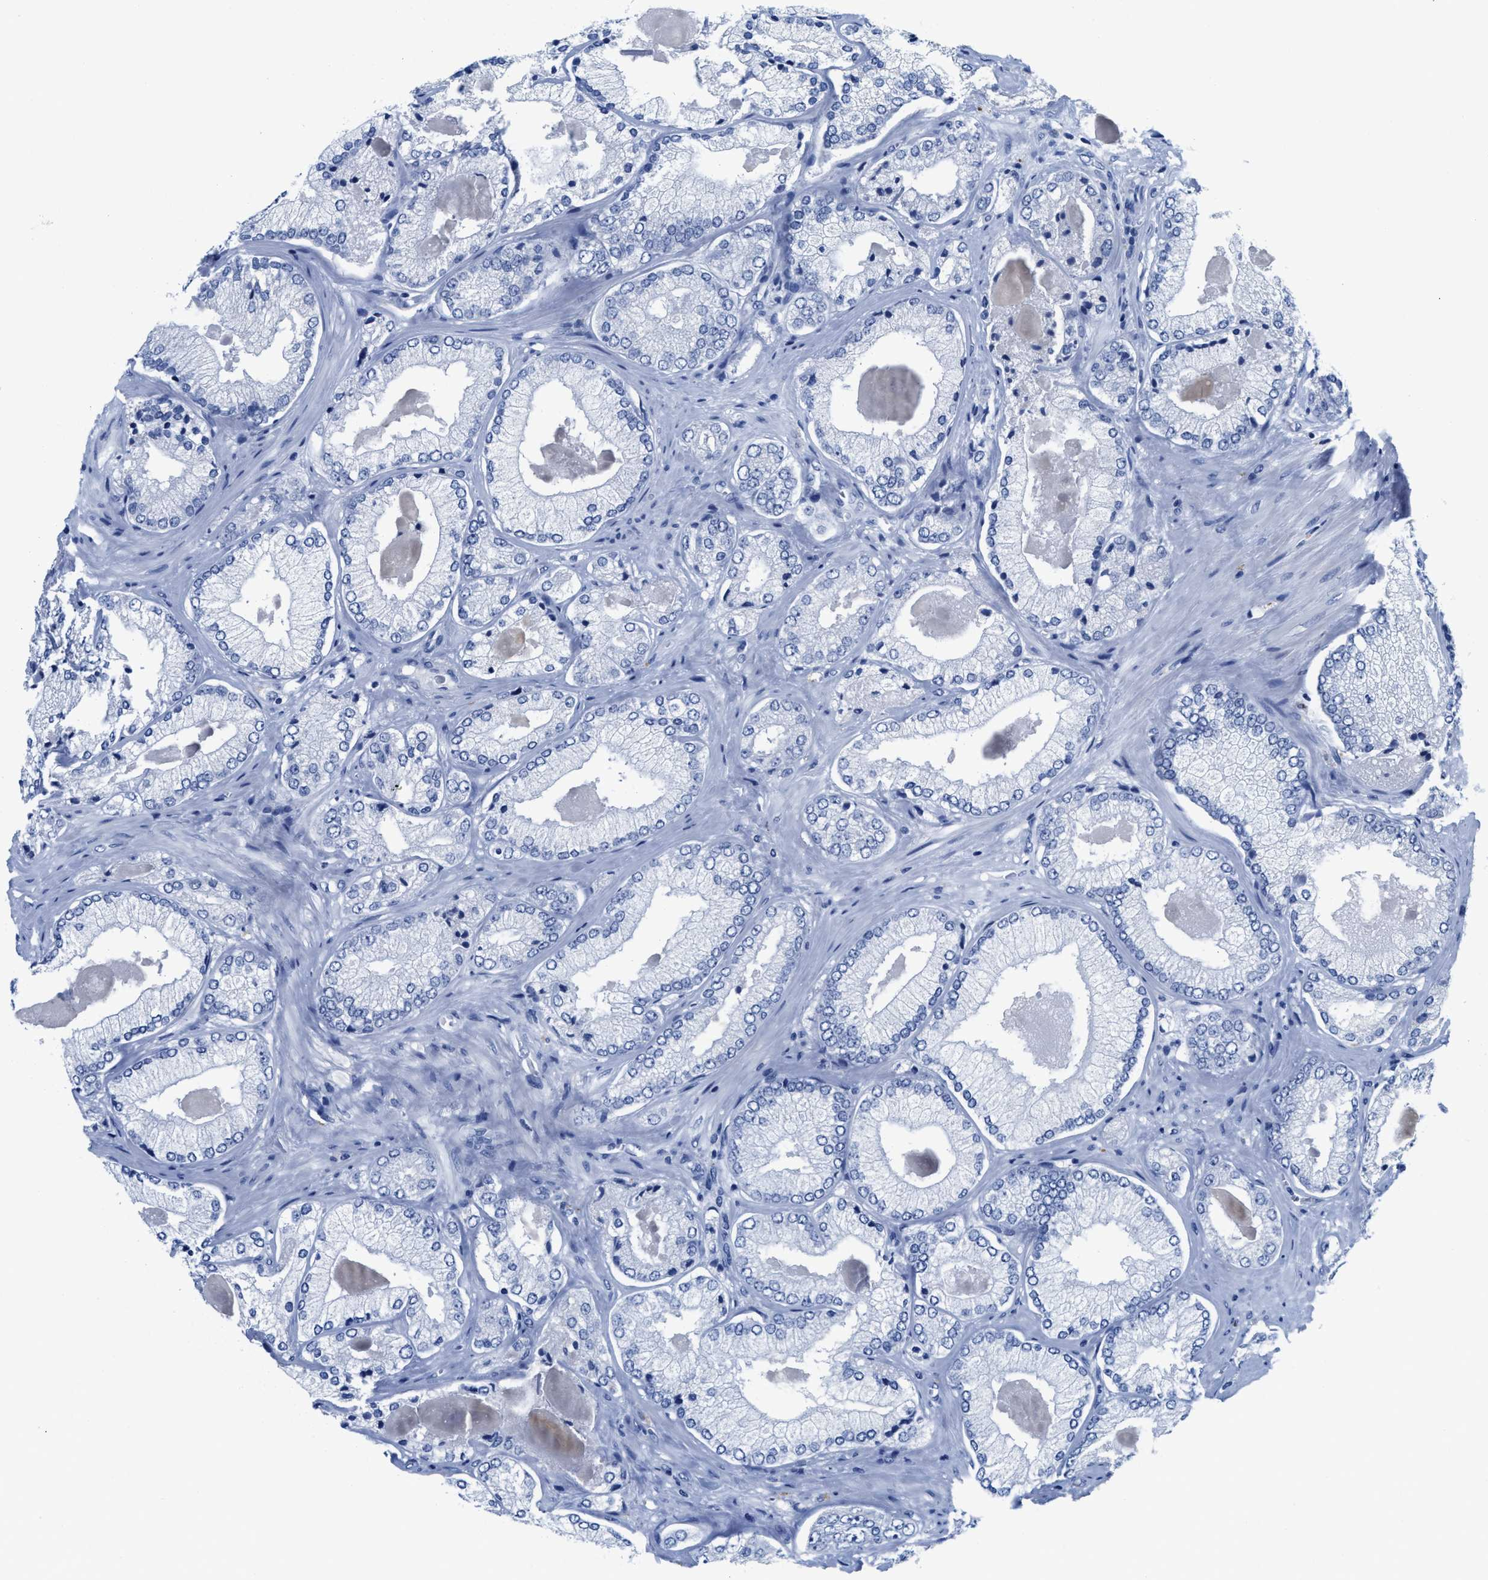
{"staining": {"intensity": "negative", "quantity": "none", "location": "none"}, "tissue": "prostate cancer", "cell_type": "Tumor cells", "image_type": "cancer", "snomed": [{"axis": "morphology", "description": "Adenocarcinoma, Low grade"}, {"axis": "topography", "description": "Prostate"}], "caption": "Tumor cells show no significant protein staining in prostate cancer.", "gene": "TTC3", "patient": {"sex": "male", "age": 65}}